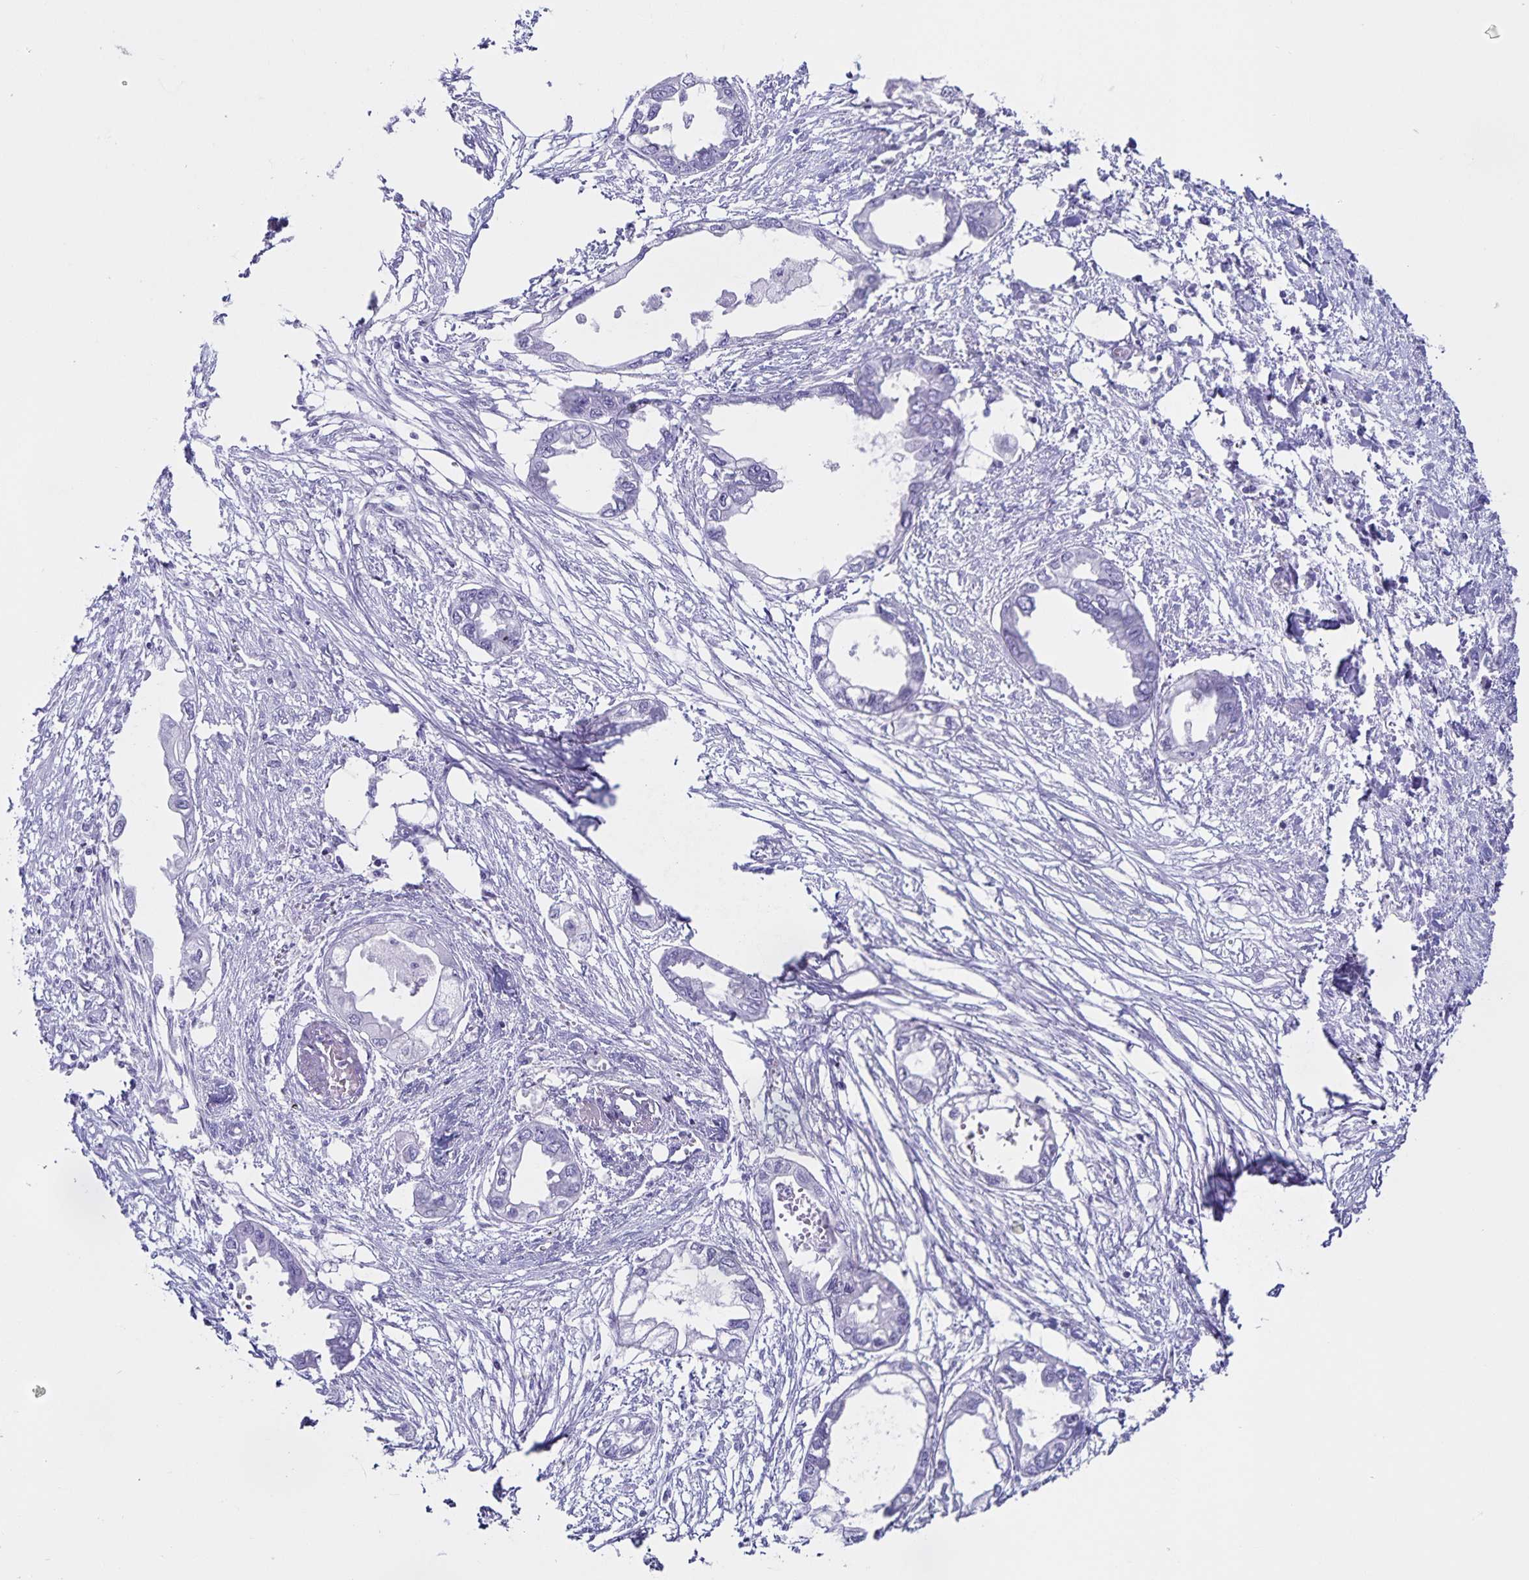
{"staining": {"intensity": "negative", "quantity": "none", "location": "none"}, "tissue": "endometrial cancer", "cell_type": "Tumor cells", "image_type": "cancer", "snomed": [{"axis": "morphology", "description": "Adenocarcinoma, NOS"}, {"axis": "morphology", "description": "Adenocarcinoma, metastatic, NOS"}, {"axis": "topography", "description": "Adipose tissue"}, {"axis": "topography", "description": "Endometrium"}], "caption": "DAB immunohistochemical staining of human metastatic adenocarcinoma (endometrial) shows no significant positivity in tumor cells.", "gene": "FAM170A", "patient": {"sex": "female", "age": 67}}